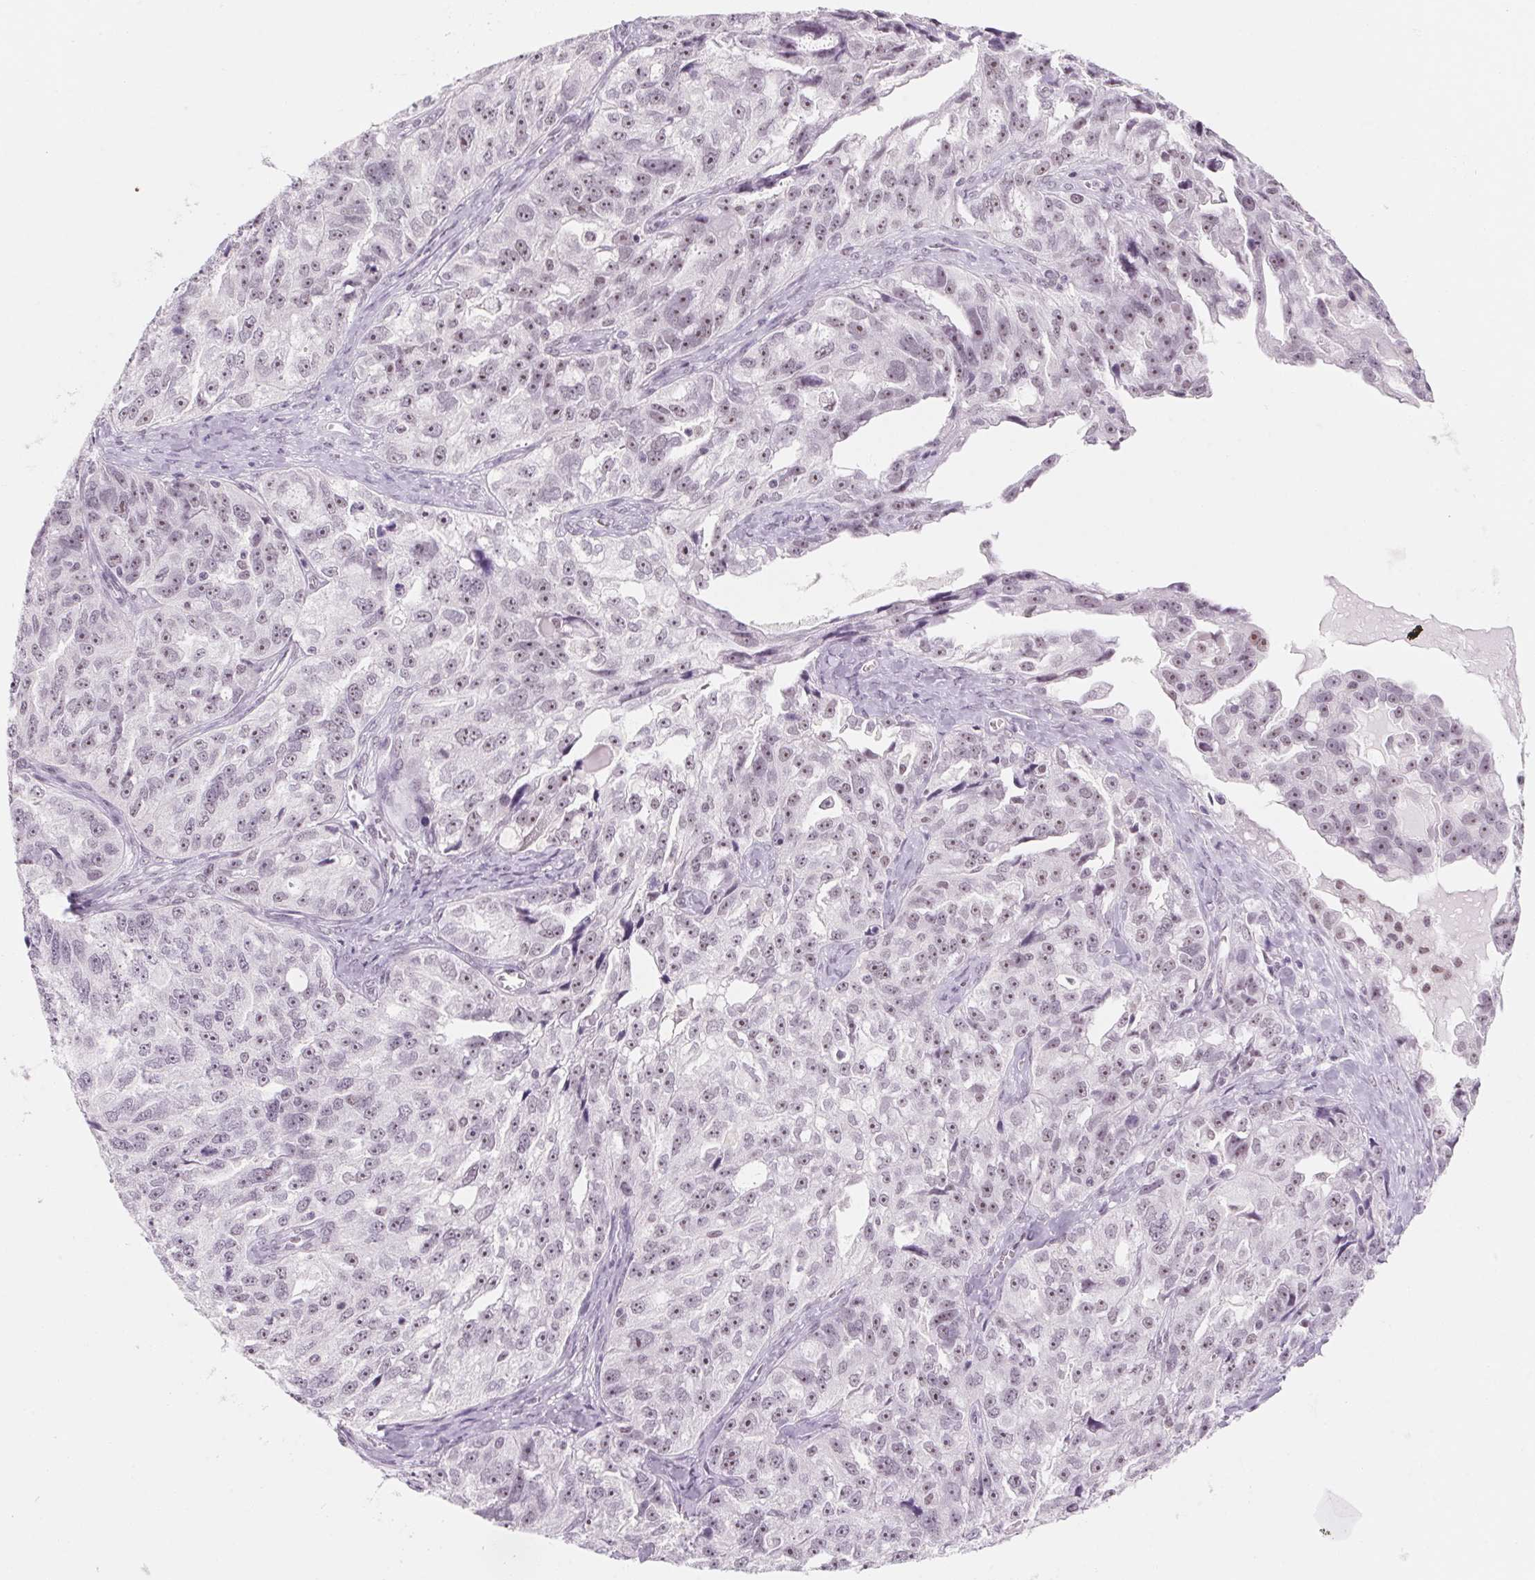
{"staining": {"intensity": "weak", "quantity": "<25%", "location": "nuclear"}, "tissue": "ovarian cancer", "cell_type": "Tumor cells", "image_type": "cancer", "snomed": [{"axis": "morphology", "description": "Cystadenocarcinoma, serous, NOS"}, {"axis": "topography", "description": "Ovary"}], "caption": "Tumor cells are negative for brown protein staining in ovarian serous cystadenocarcinoma.", "gene": "ZIC4", "patient": {"sex": "female", "age": 51}}